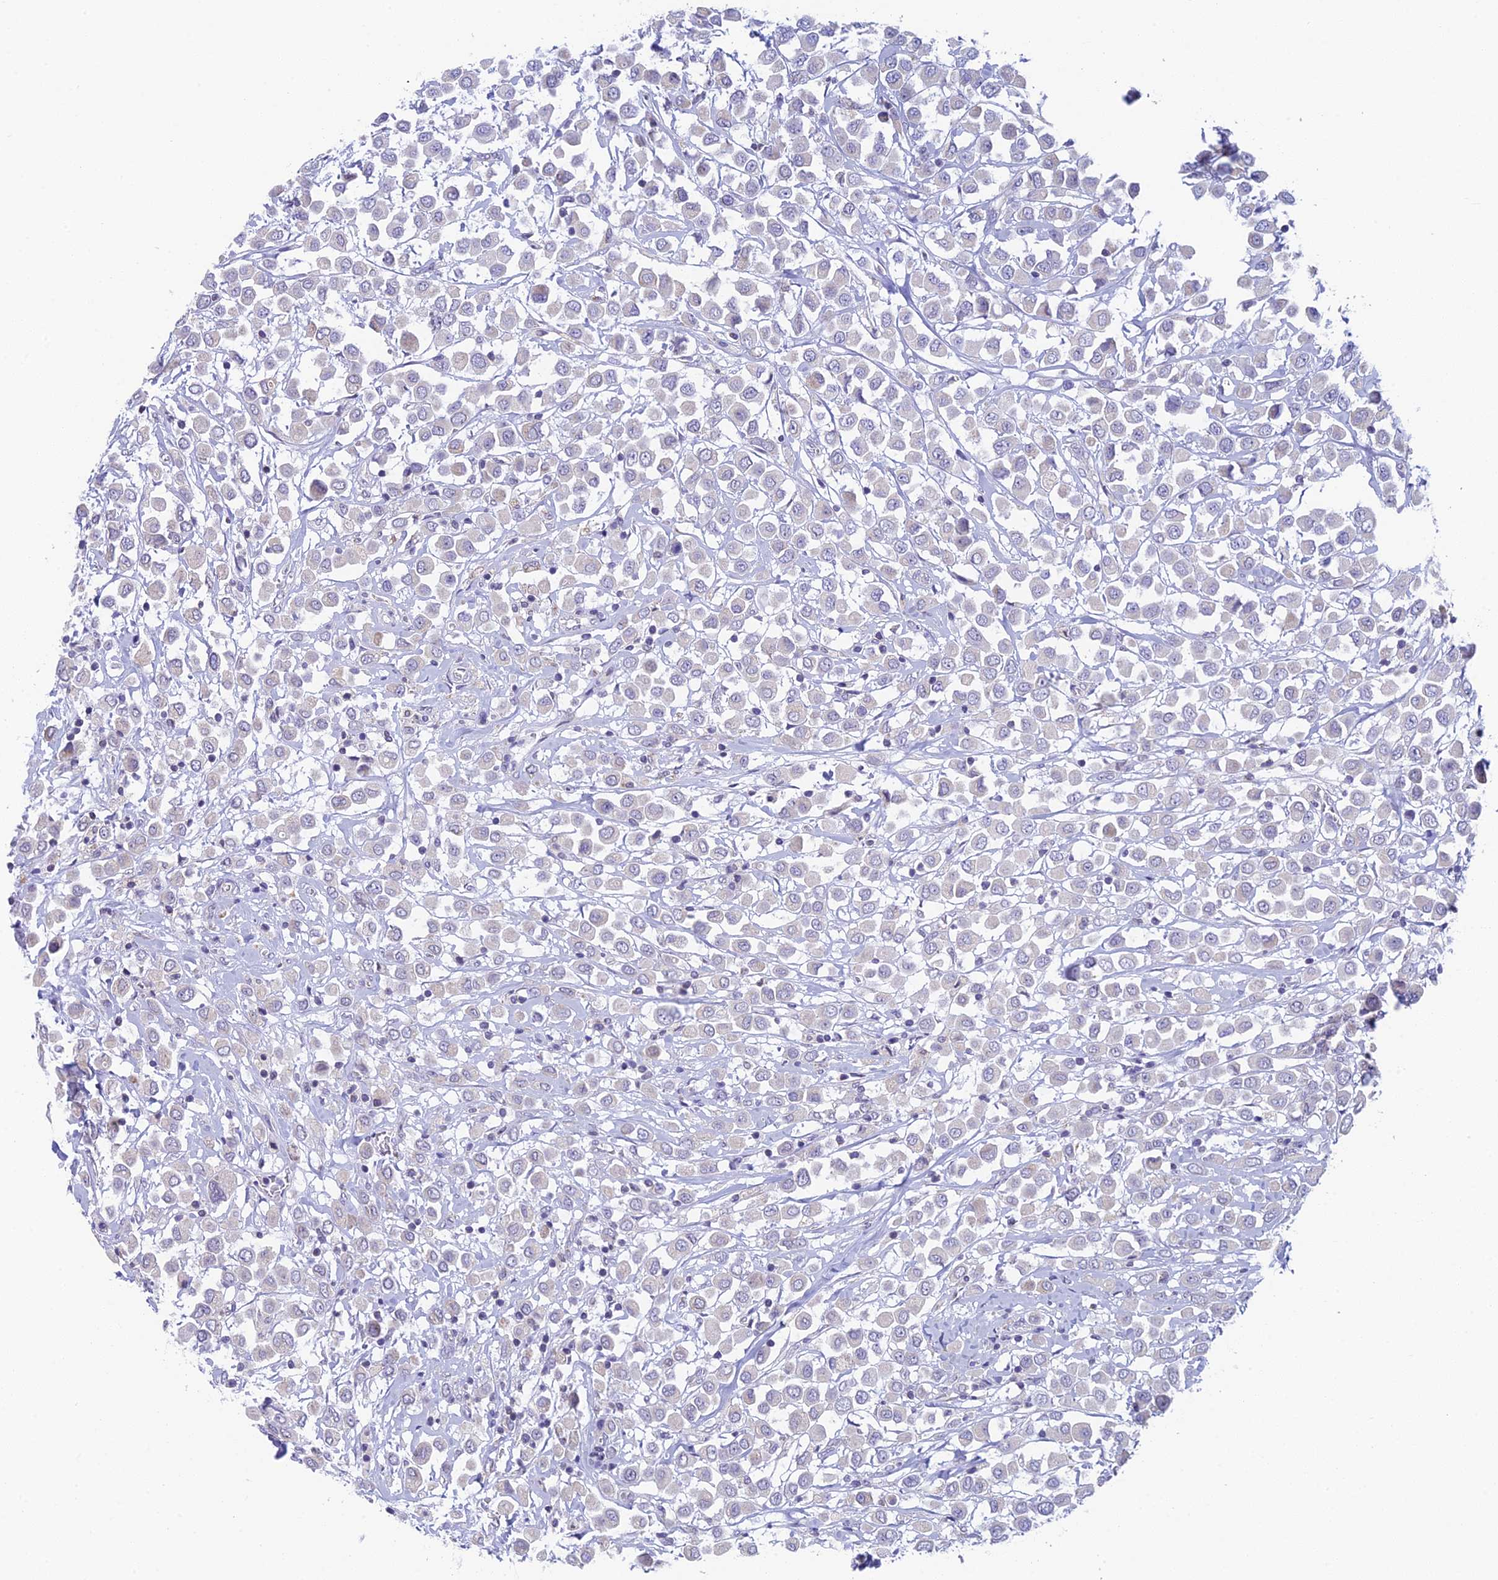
{"staining": {"intensity": "negative", "quantity": "none", "location": "none"}, "tissue": "breast cancer", "cell_type": "Tumor cells", "image_type": "cancer", "snomed": [{"axis": "morphology", "description": "Duct carcinoma"}, {"axis": "topography", "description": "Breast"}], "caption": "IHC photomicrograph of human infiltrating ductal carcinoma (breast) stained for a protein (brown), which demonstrates no staining in tumor cells.", "gene": "REXO5", "patient": {"sex": "female", "age": 61}}